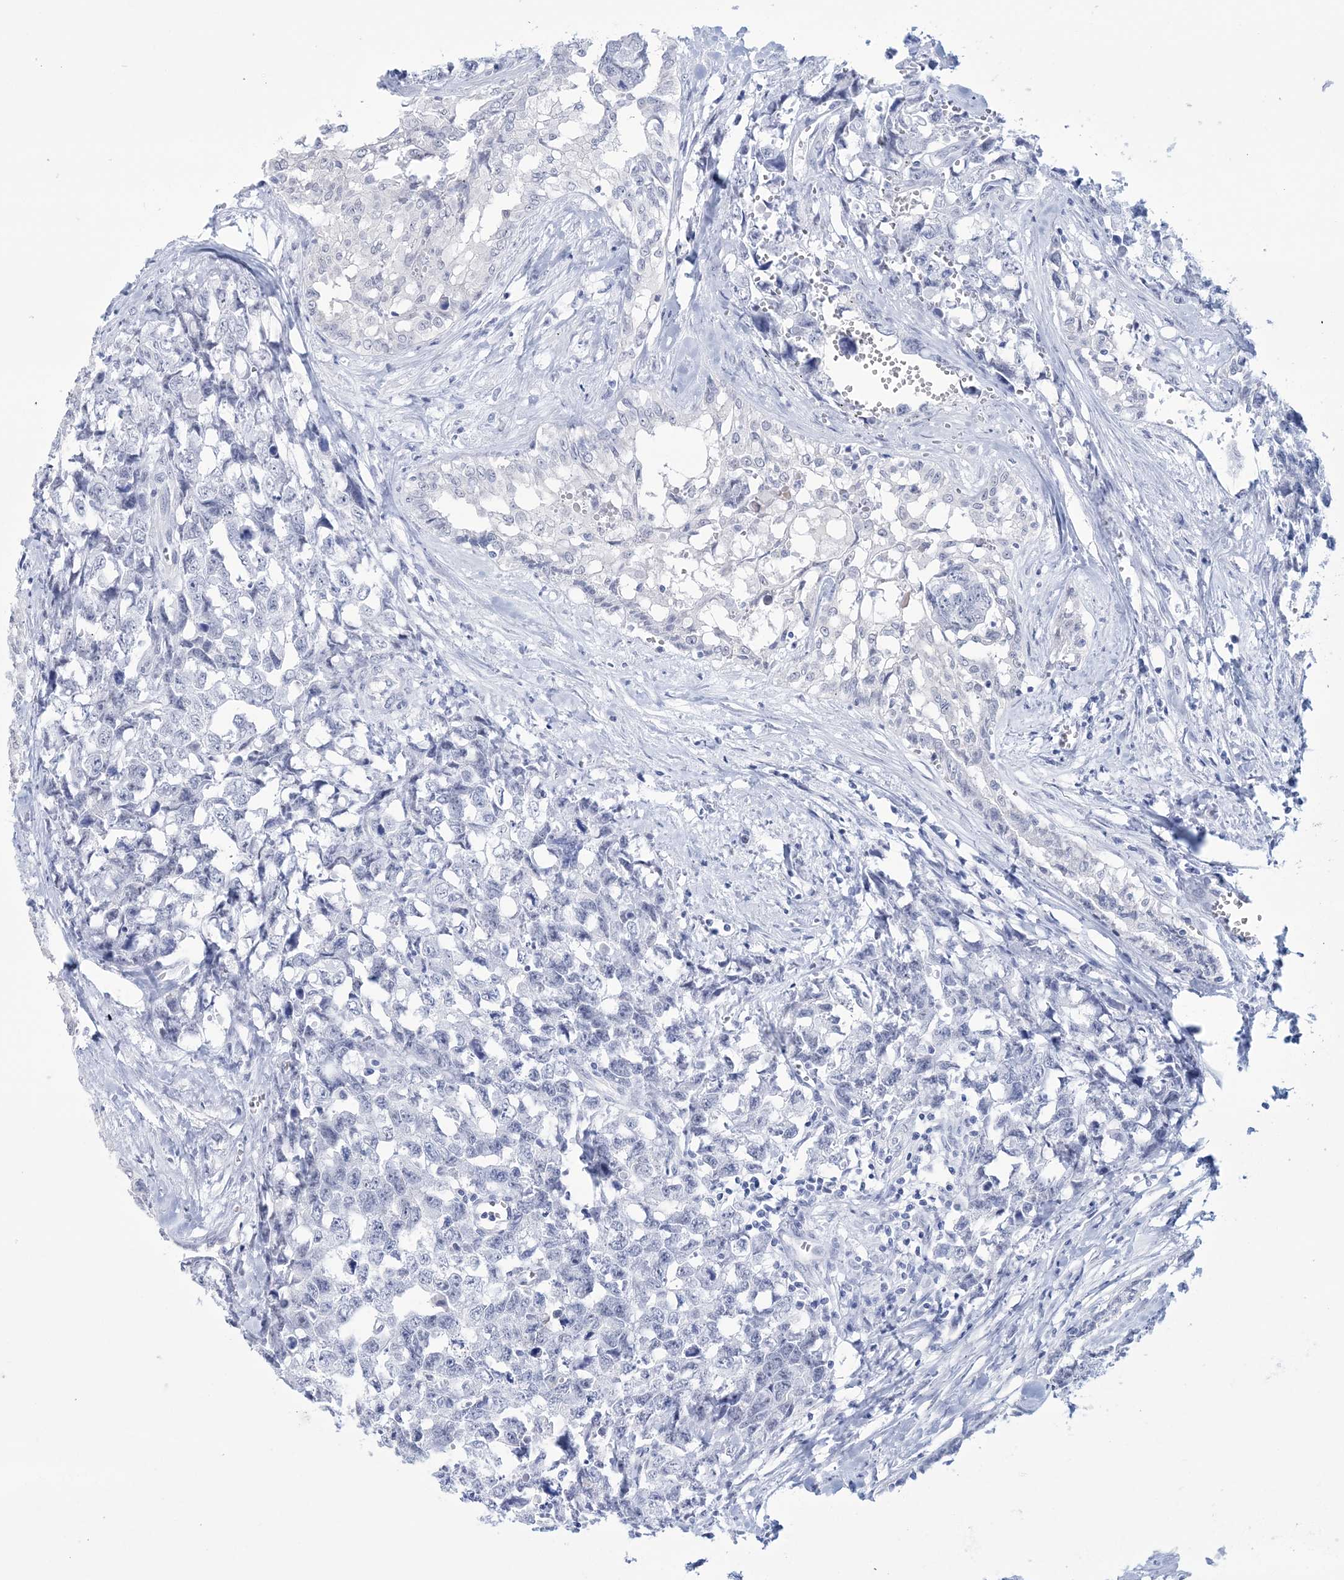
{"staining": {"intensity": "negative", "quantity": "none", "location": "none"}, "tissue": "testis cancer", "cell_type": "Tumor cells", "image_type": "cancer", "snomed": [{"axis": "morphology", "description": "Carcinoma, Embryonal, NOS"}, {"axis": "topography", "description": "Testis"}], "caption": "This is an immunohistochemistry (IHC) image of human testis cancer. There is no staining in tumor cells.", "gene": "DPCD", "patient": {"sex": "male", "age": 31}}